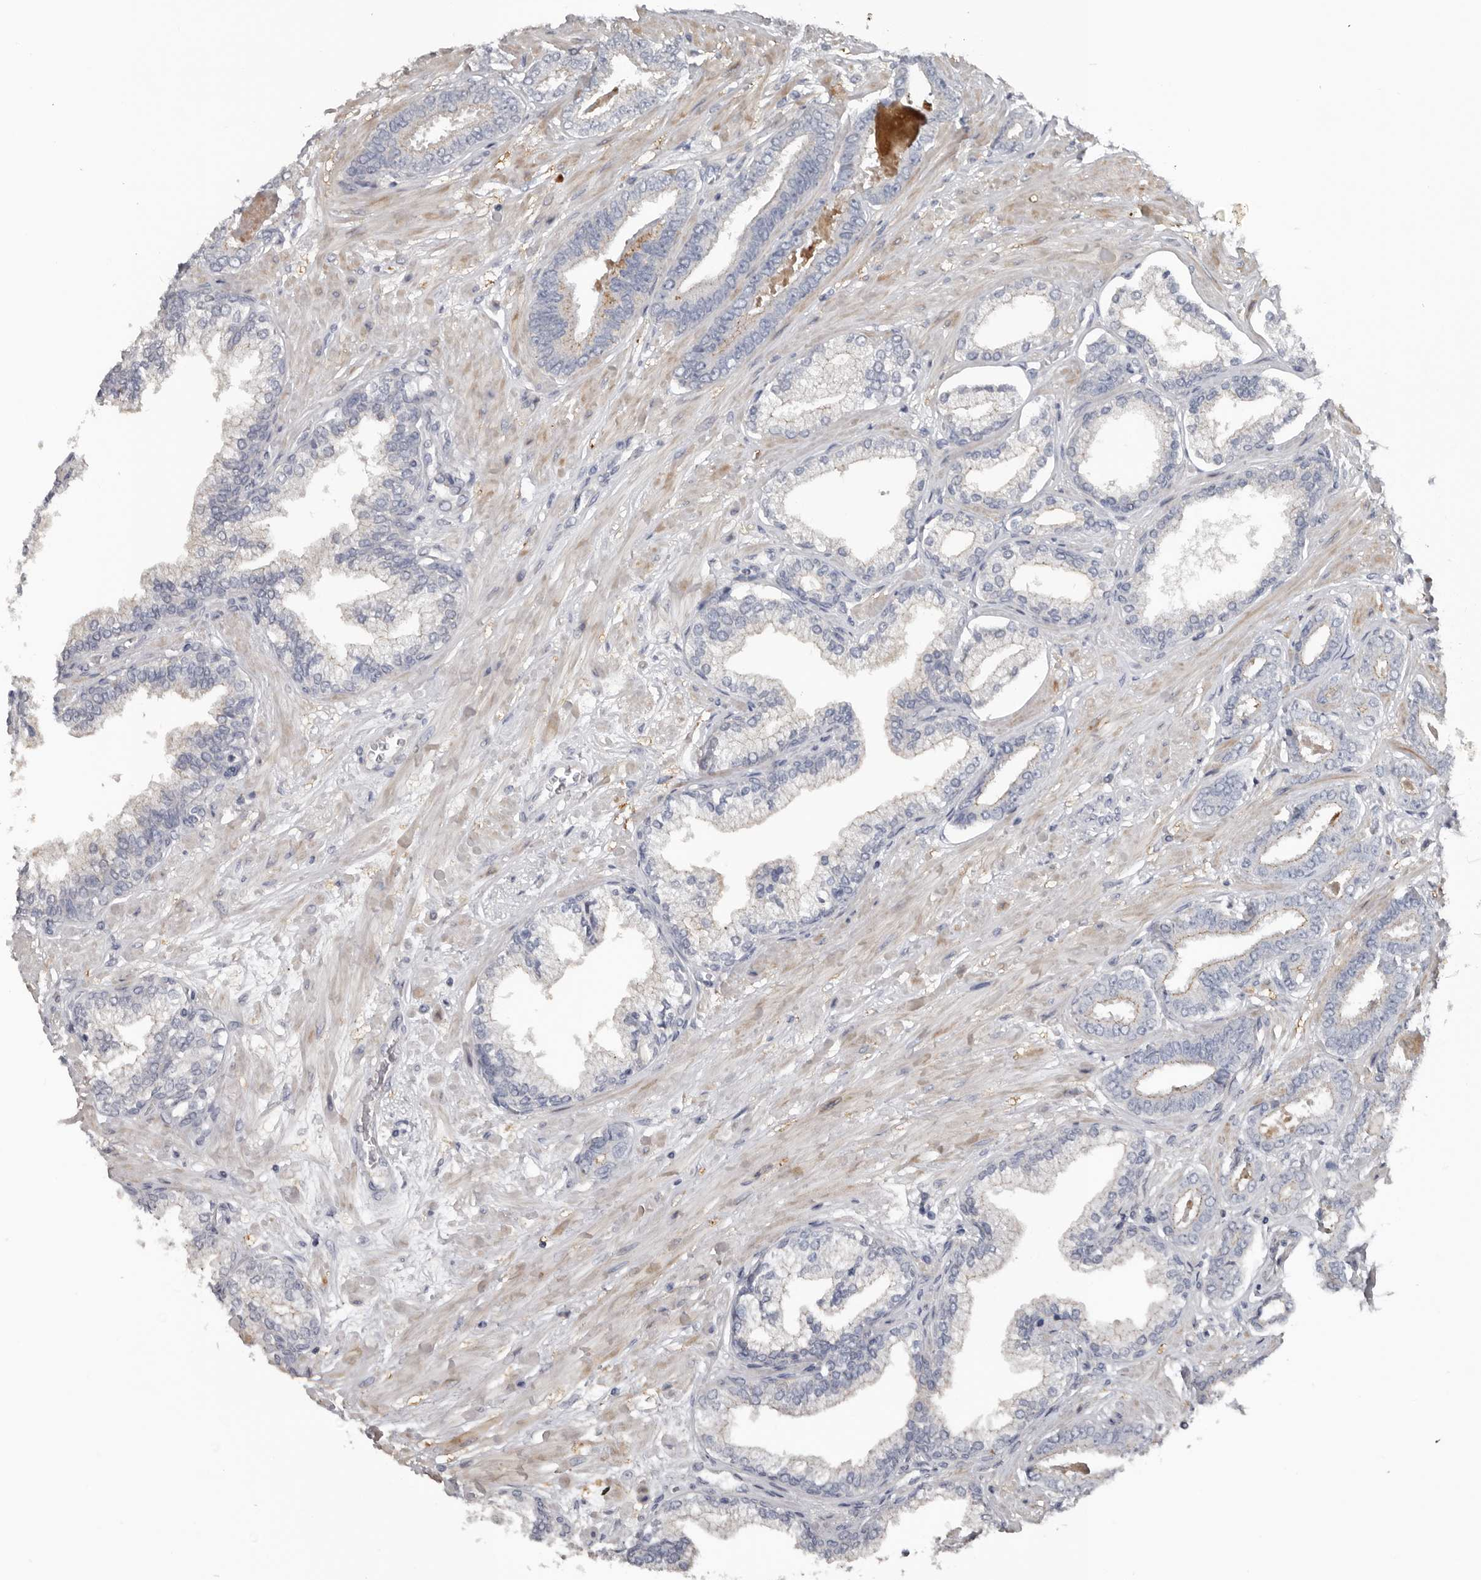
{"staining": {"intensity": "negative", "quantity": "none", "location": "none"}, "tissue": "prostate cancer", "cell_type": "Tumor cells", "image_type": "cancer", "snomed": [{"axis": "morphology", "description": "Adenocarcinoma, Low grade"}, {"axis": "topography", "description": "Prostate"}], "caption": "Immunohistochemistry (IHC) micrograph of human adenocarcinoma (low-grade) (prostate) stained for a protein (brown), which exhibits no expression in tumor cells. (IHC, brightfield microscopy, high magnification).", "gene": "FABP7", "patient": {"sex": "male", "age": 71}}